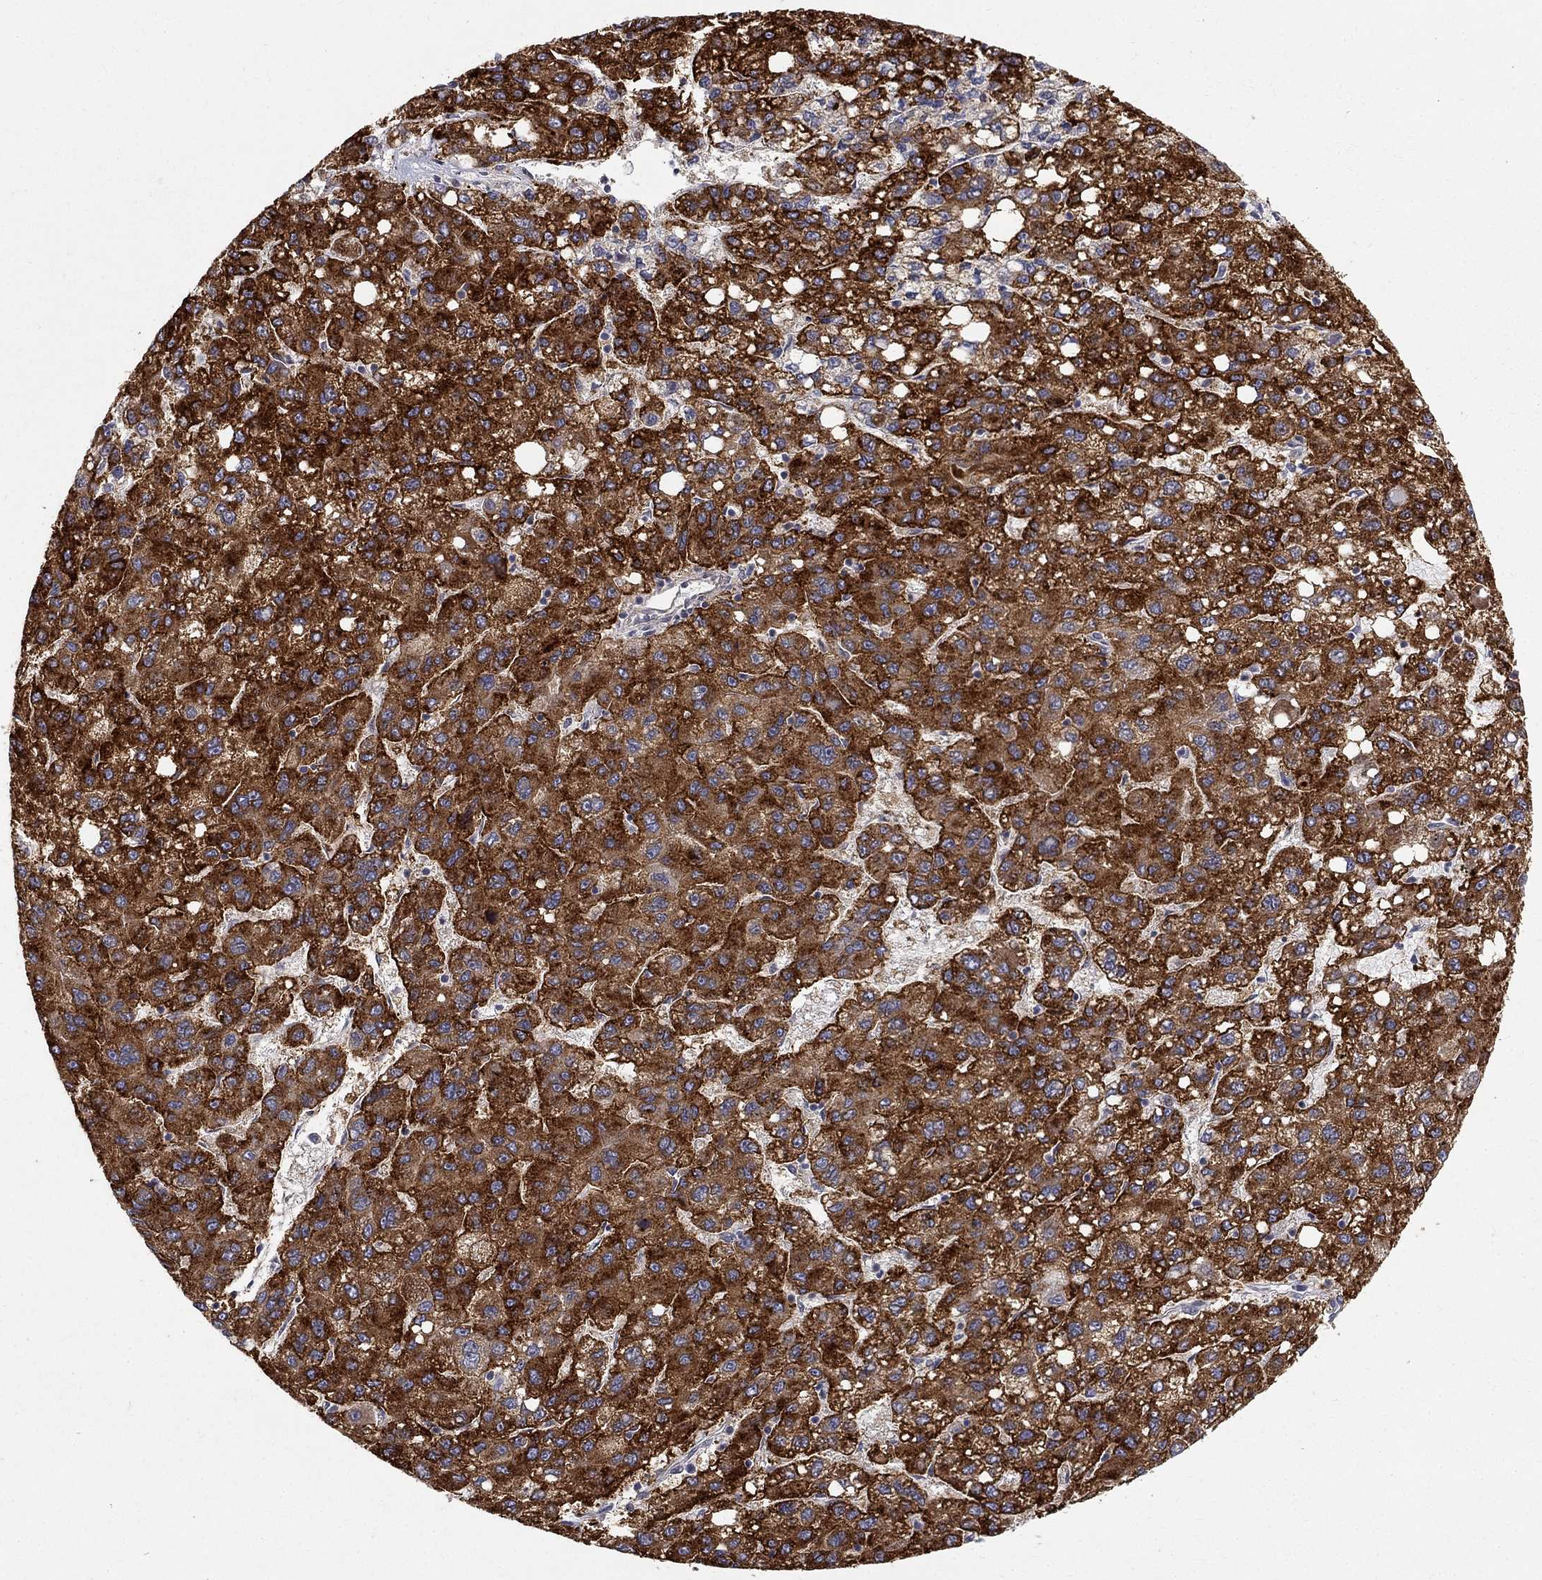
{"staining": {"intensity": "strong", "quantity": ">75%", "location": "cytoplasmic/membranous"}, "tissue": "liver cancer", "cell_type": "Tumor cells", "image_type": "cancer", "snomed": [{"axis": "morphology", "description": "Carcinoma, Hepatocellular, NOS"}, {"axis": "topography", "description": "Liver"}], "caption": "Protein expression analysis of human liver hepatocellular carcinoma reveals strong cytoplasmic/membranous expression in about >75% of tumor cells. (DAB = brown stain, brightfield microscopy at high magnification).", "gene": "WDR19", "patient": {"sex": "female", "age": 82}}